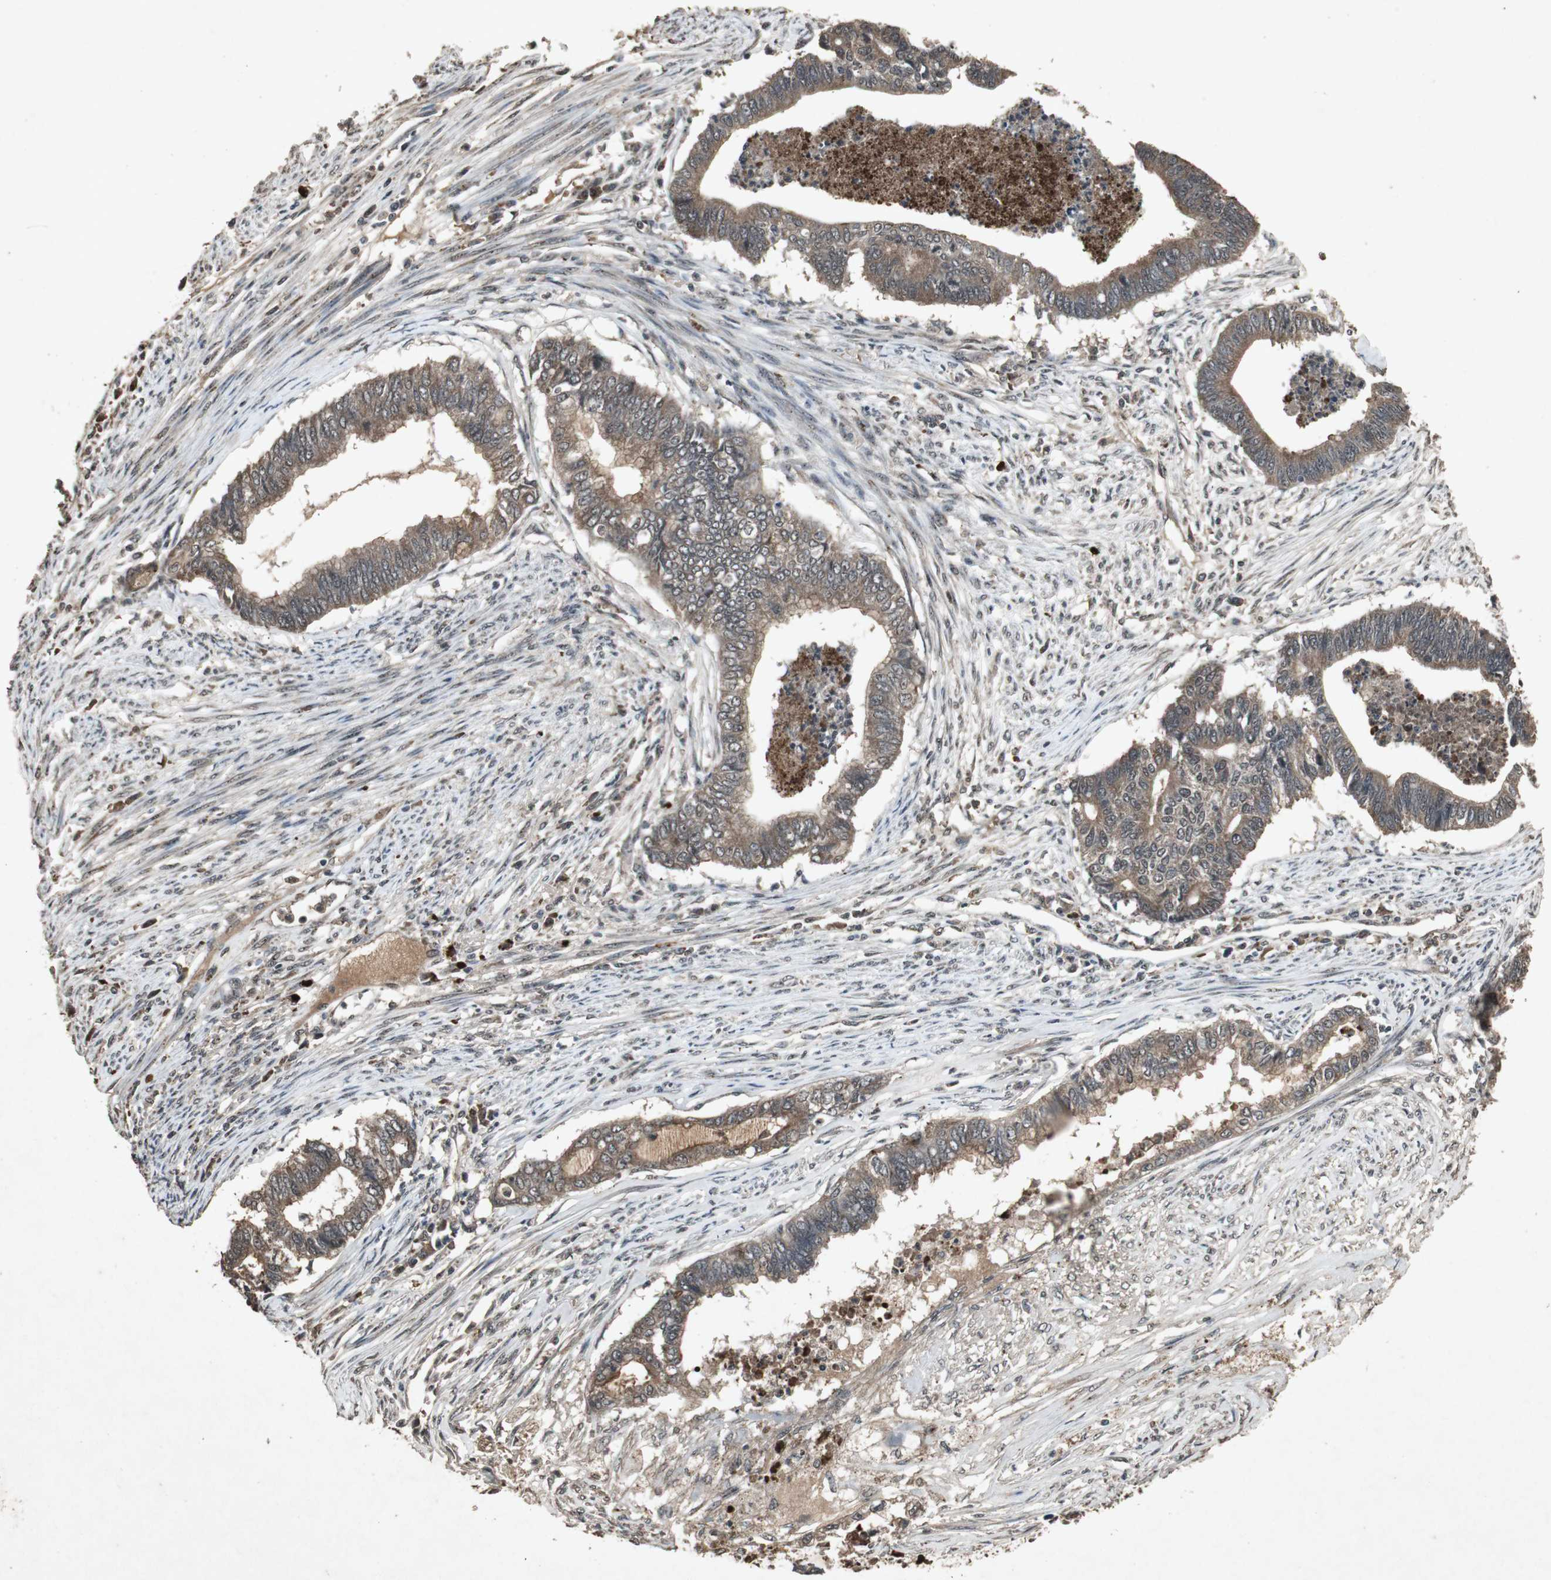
{"staining": {"intensity": "moderate", "quantity": ">75%", "location": "cytoplasmic/membranous"}, "tissue": "endometrial cancer", "cell_type": "Tumor cells", "image_type": "cancer", "snomed": [{"axis": "morphology", "description": "Adenocarcinoma, NOS"}, {"axis": "topography", "description": "Endometrium"}], "caption": "Immunohistochemical staining of human endometrial cancer (adenocarcinoma) displays moderate cytoplasmic/membranous protein expression in approximately >75% of tumor cells. Using DAB (3,3'-diaminobenzidine) (brown) and hematoxylin (blue) stains, captured at high magnification using brightfield microscopy.", "gene": "EMX1", "patient": {"sex": "female", "age": 79}}